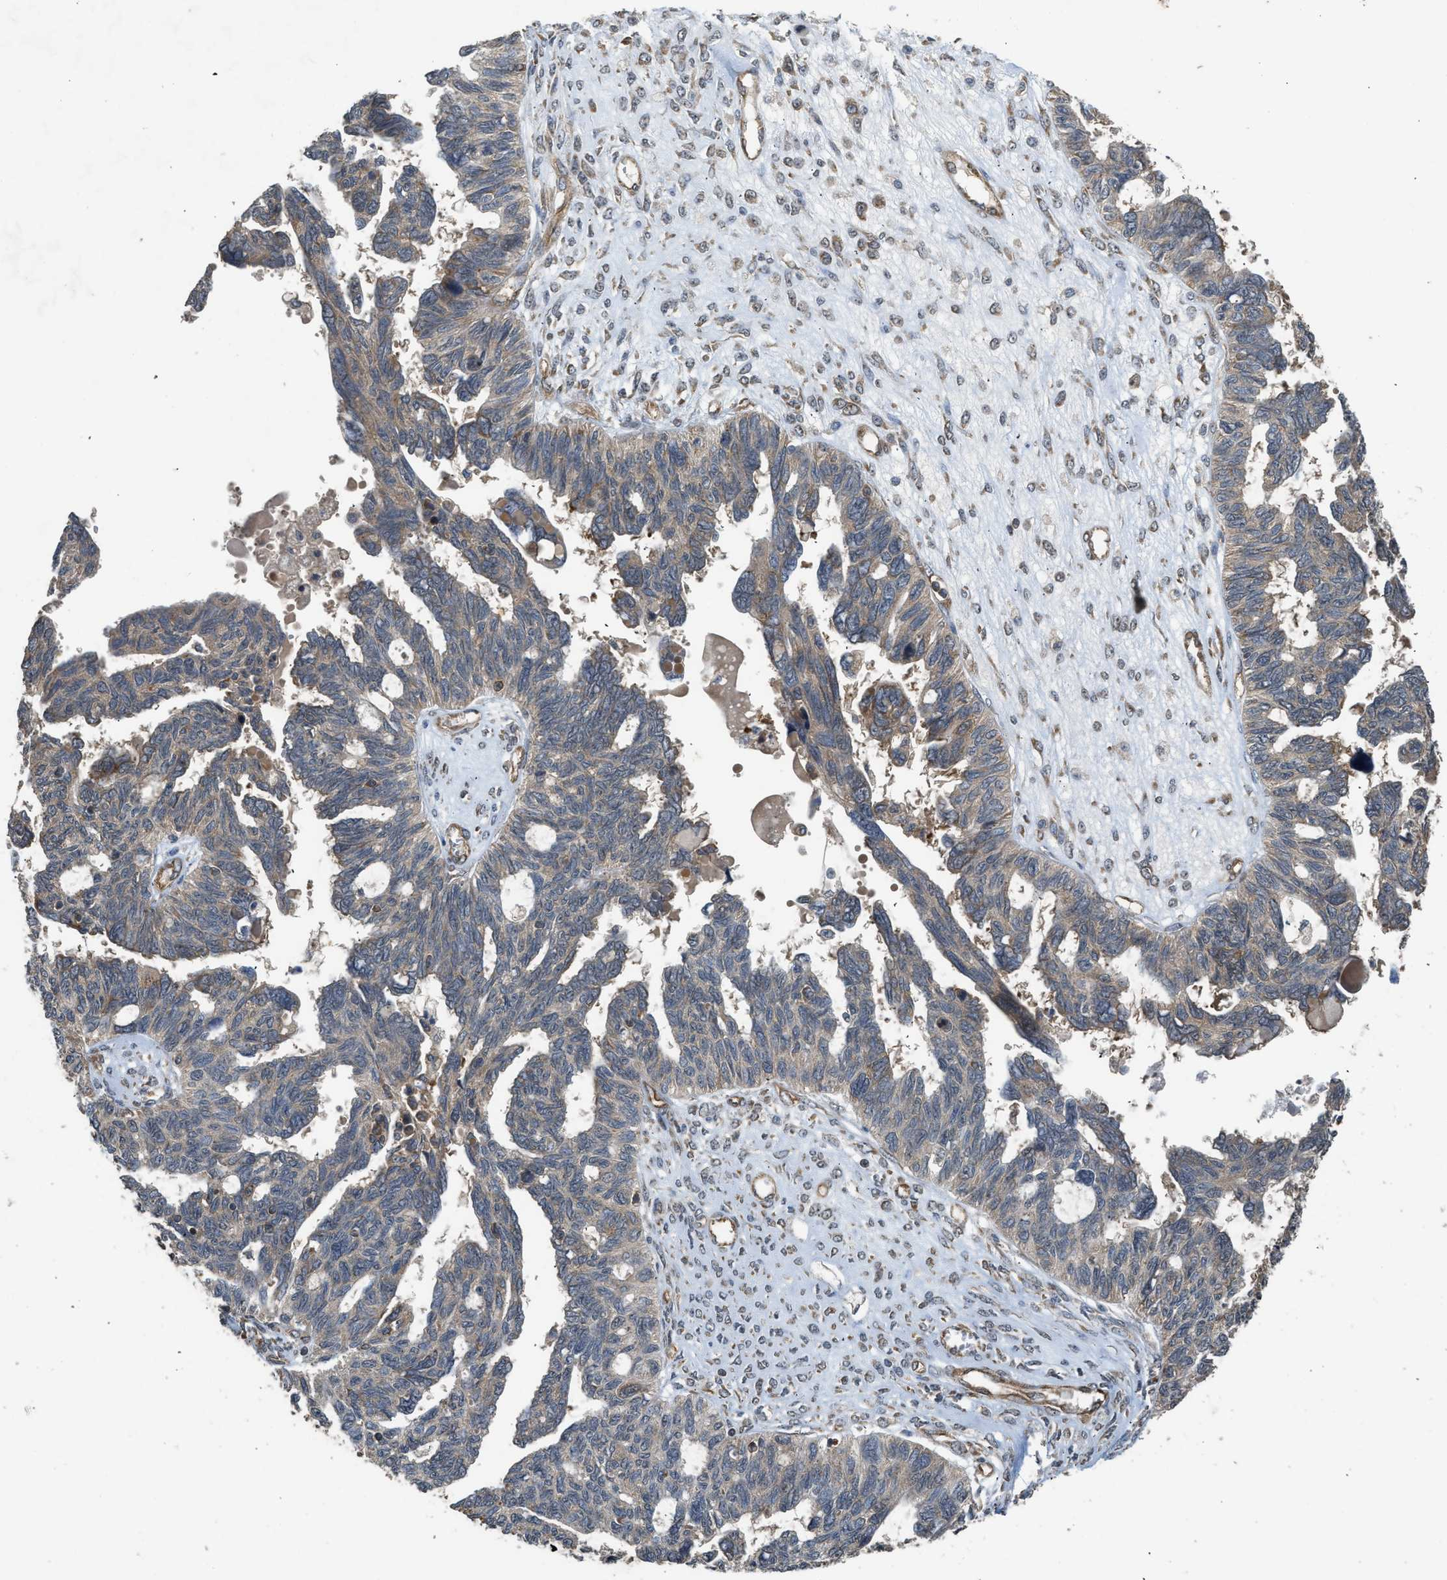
{"staining": {"intensity": "weak", "quantity": ">75%", "location": "cytoplasmic/membranous"}, "tissue": "ovarian cancer", "cell_type": "Tumor cells", "image_type": "cancer", "snomed": [{"axis": "morphology", "description": "Cystadenocarcinoma, serous, NOS"}, {"axis": "topography", "description": "Ovary"}], "caption": "Immunohistochemical staining of ovarian serous cystadenocarcinoma demonstrates low levels of weak cytoplasmic/membranous expression in about >75% of tumor cells. Immunohistochemistry (ihc) stains the protein in brown and the nuclei are stained blue.", "gene": "HIP1R", "patient": {"sex": "female", "age": 79}}